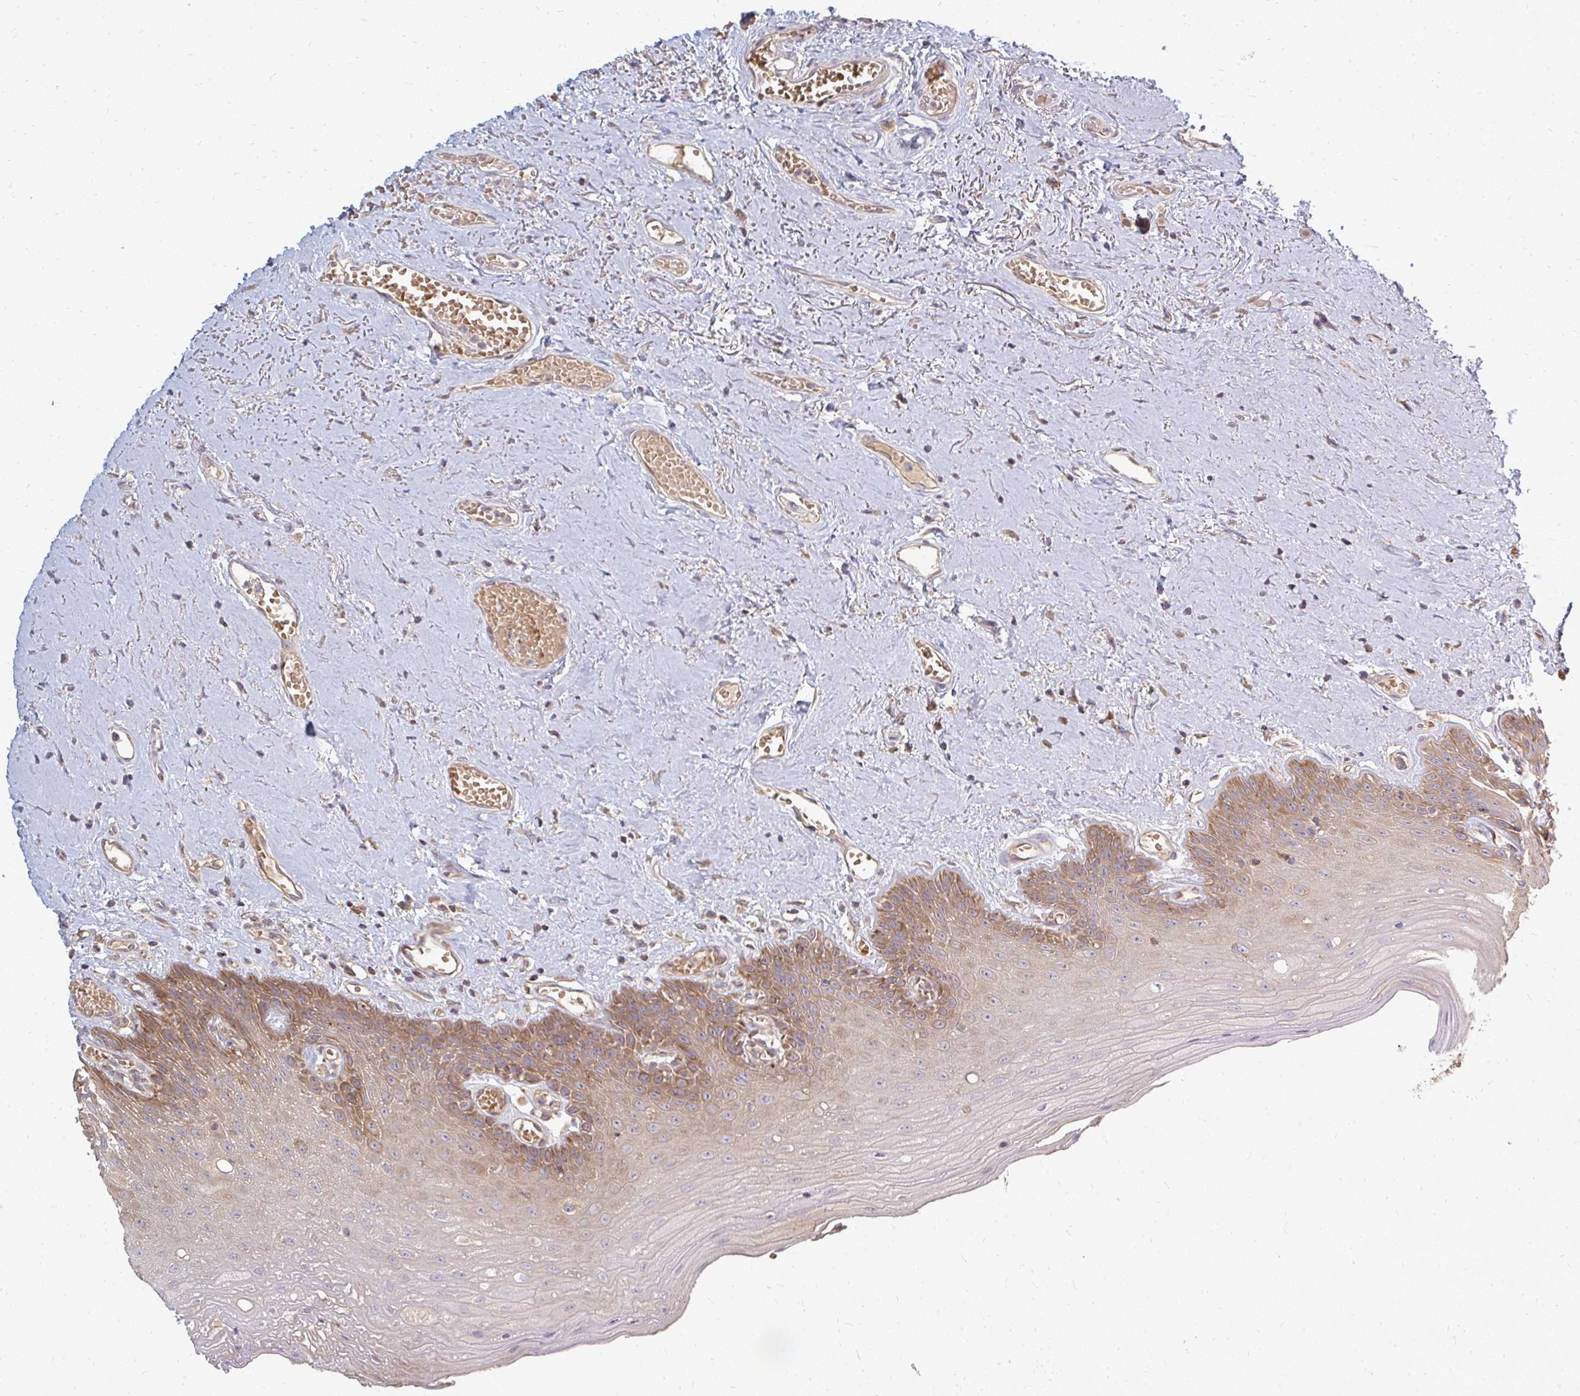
{"staining": {"intensity": "moderate", "quantity": "25%-75%", "location": "cytoplasmic/membranous"}, "tissue": "oral mucosa", "cell_type": "Squamous epithelial cells", "image_type": "normal", "snomed": [{"axis": "morphology", "description": "Normal tissue, NOS"}, {"axis": "morphology", "description": "Squamous cell carcinoma, NOS"}, {"axis": "topography", "description": "Oral tissue"}, {"axis": "topography", "description": "Peripheral nerve tissue"}, {"axis": "topography", "description": "Head-Neck"}], "caption": "Immunohistochemical staining of normal human oral mucosa reveals moderate cytoplasmic/membranous protein expression in about 25%-75% of squamous epithelial cells. (Brightfield microscopy of DAB IHC at high magnification).", "gene": "ZNF285", "patient": {"sex": "female", "age": 59}}